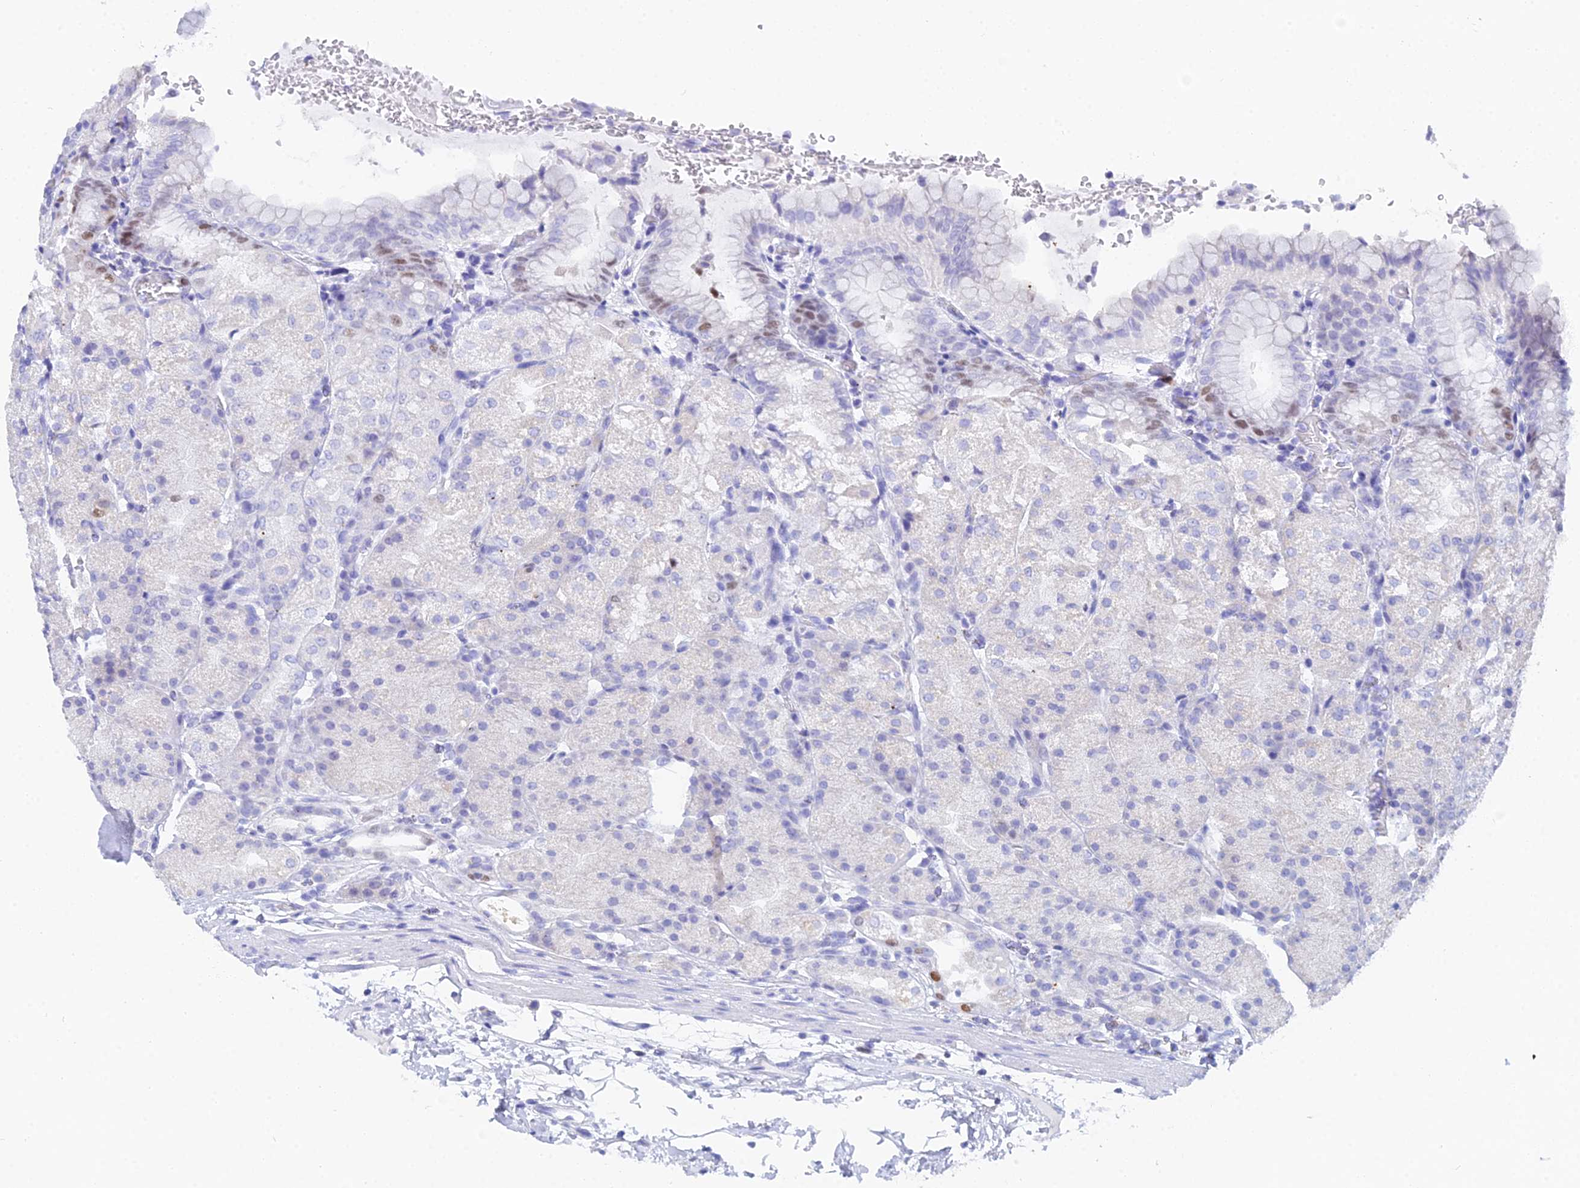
{"staining": {"intensity": "moderate", "quantity": "<25%", "location": "nuclear"}, "tissue": "stomach", "cell_type": "Glandular cells", "image_type": "normal", "snomed": [{"axis": "morphology", "description": "Normal tissue, NOS"}, {"axis": "topography", "description": "Stomach, upper"}, {"axis": "topography", "description": "Stomach, lower"}], "caption": "Human stomach stained for a protein (brown) exhibits moderate nuclear positive positivity in approximately <25% of glandular cells.", "gene": "MCM2", "patient": {"sex": "male", "age": 62}}